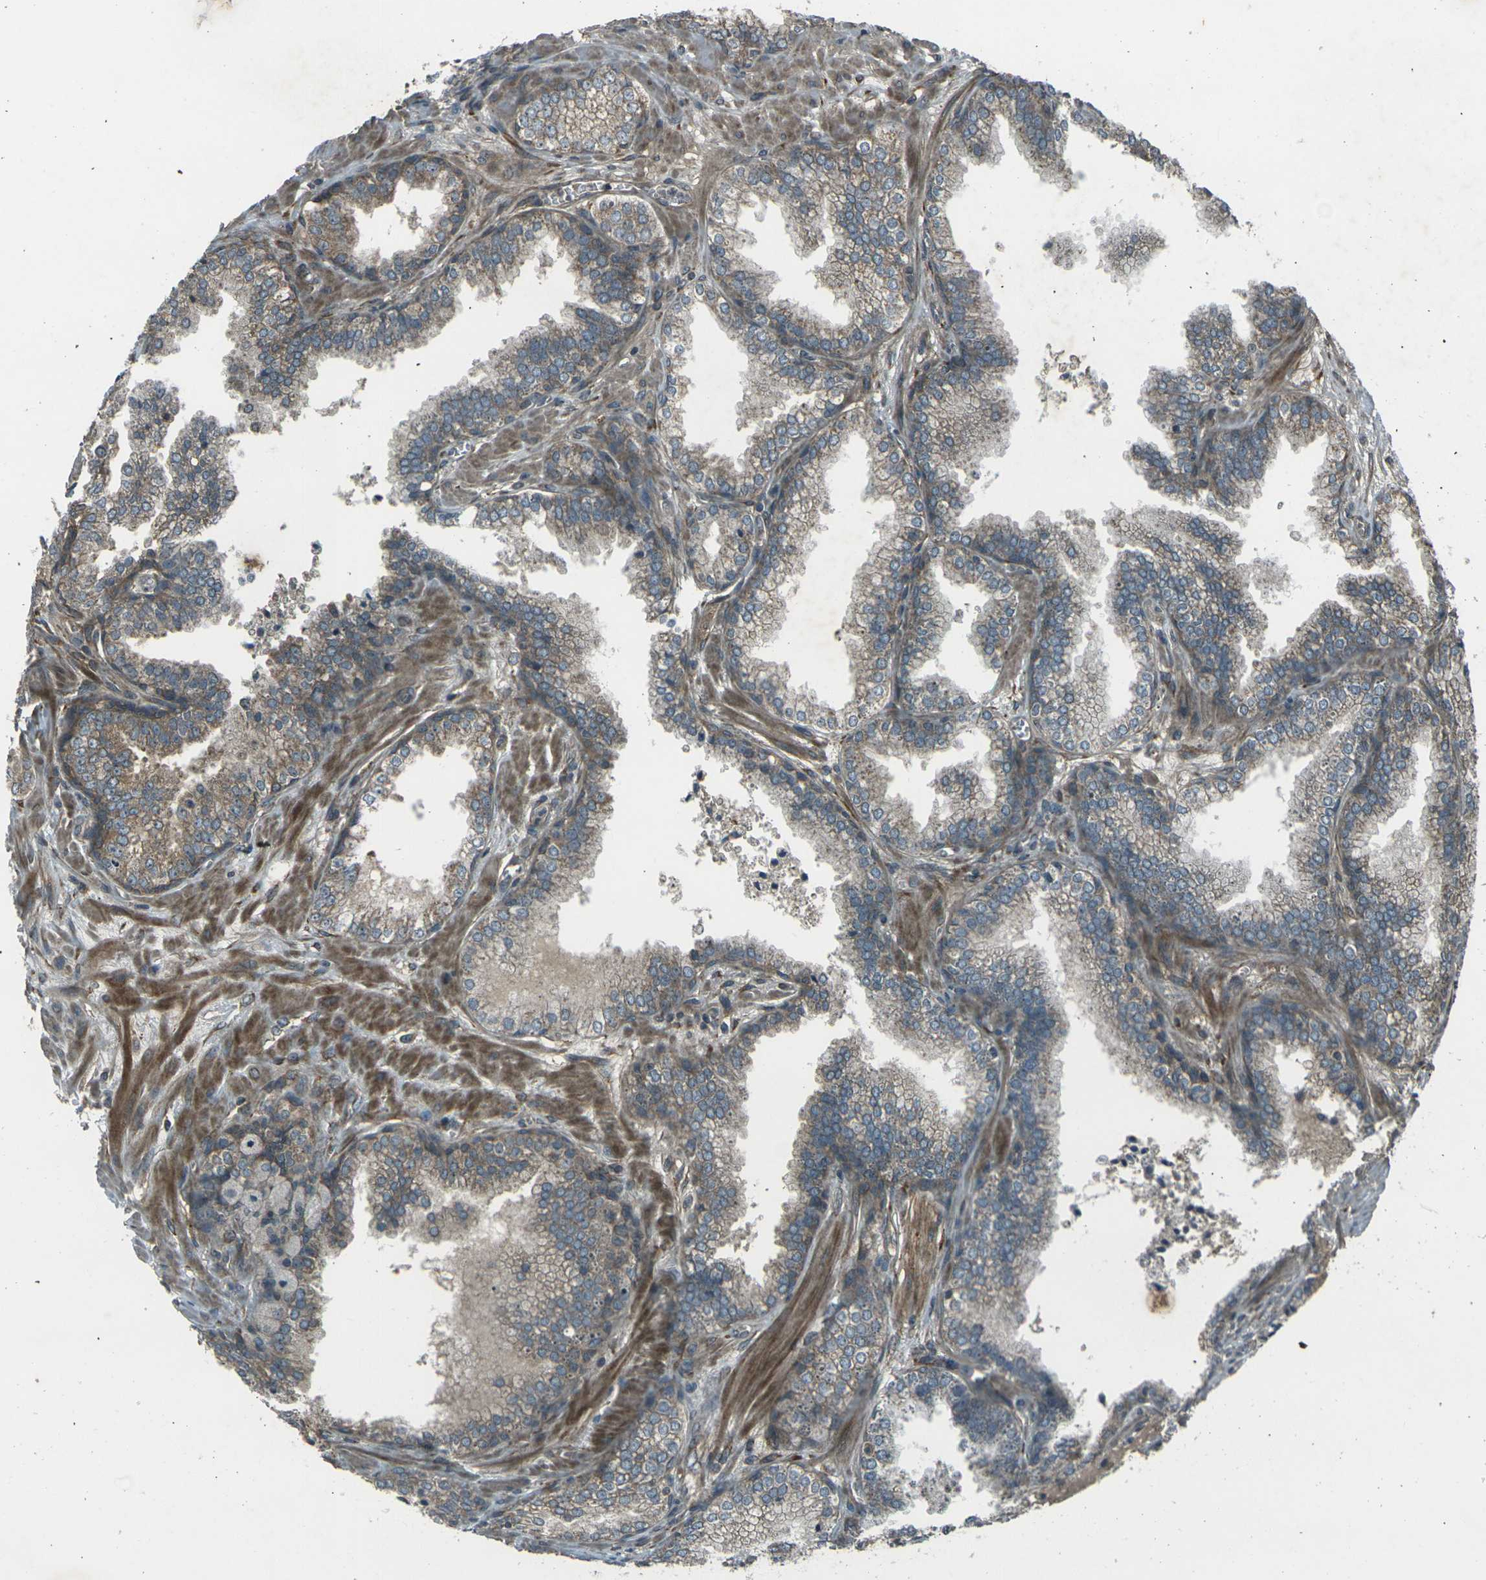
{"staining": {"intensity": "weak", "quantity": ">75%", "location": "cytoplasmic/membranous"}, "tissue": "prostate cancer", "cell_type": "Tumor cells", "image_type": "cancer", "snomed": [{"axis": "morphology", "description": "Adenocarcinoma, Low grade"}, {"axis": "topography", "description": "Prostate"}], "caption": "Immunohistochemistry of low-grade adenocarcinoma (prostate) shows low levels of weak cytoplasmic/membranous staining in about >75% of tumor cells. (DAB IHC with brightfield microscopy, high magnification).", "gene": "LSMEM1", "patient": {"sex": "male", "age": 60}}